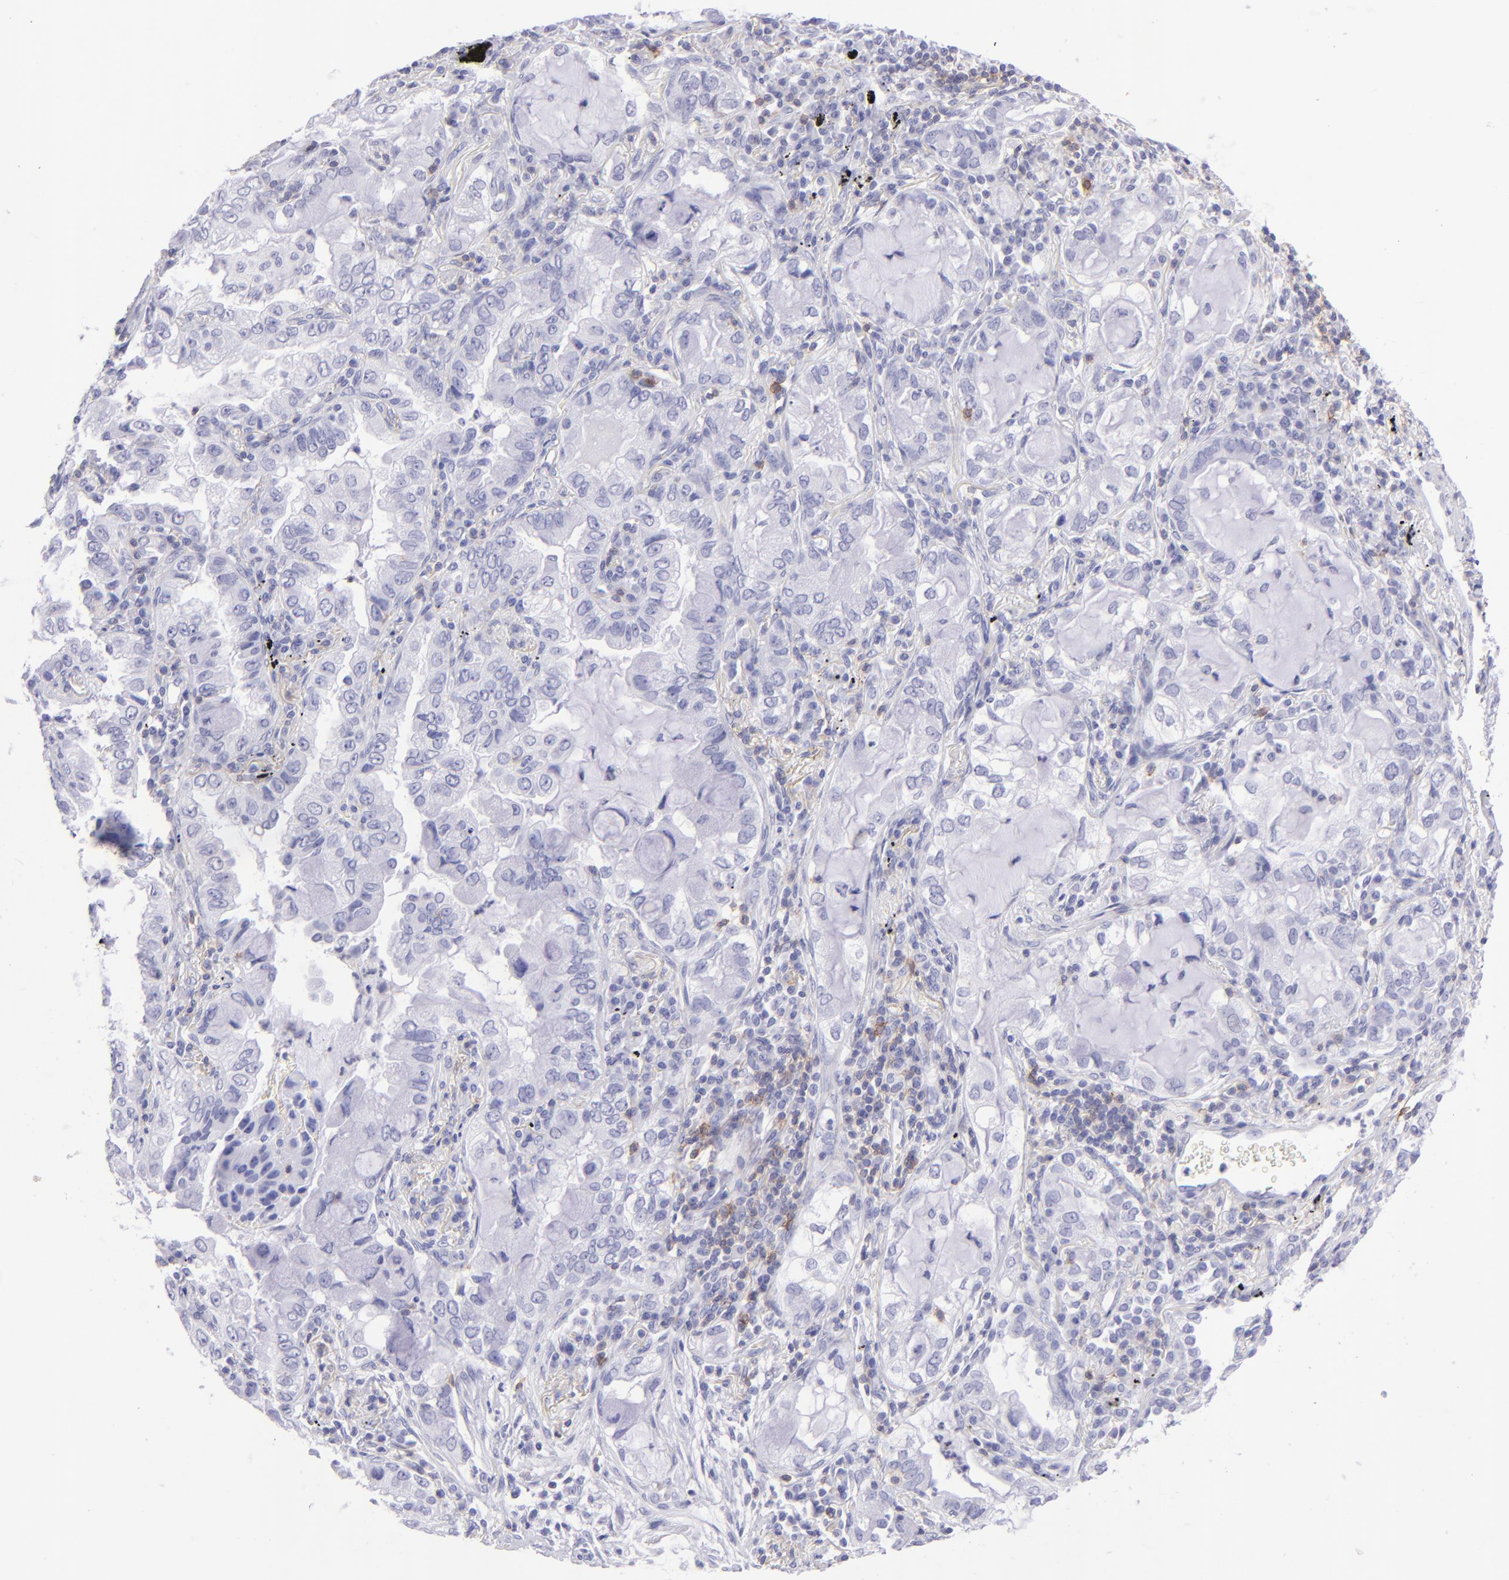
{"staining": {"intensity": "negative", "quantity": "none", "location": "none"}, "tissue": "lung cancer", "cell_type": "Tumor cells", "image_type": "cancer", "snomed": [{"axis": "morphology", "description": "Adenocarcinoma, NOS"}, {"axis": "topography", "description": "Lung"}], "caption": "A micrograph of human lung cancer is negative for staining in tumor cells.", "gene": "CD69", "patient": {"sex": "female", "age": 50}}